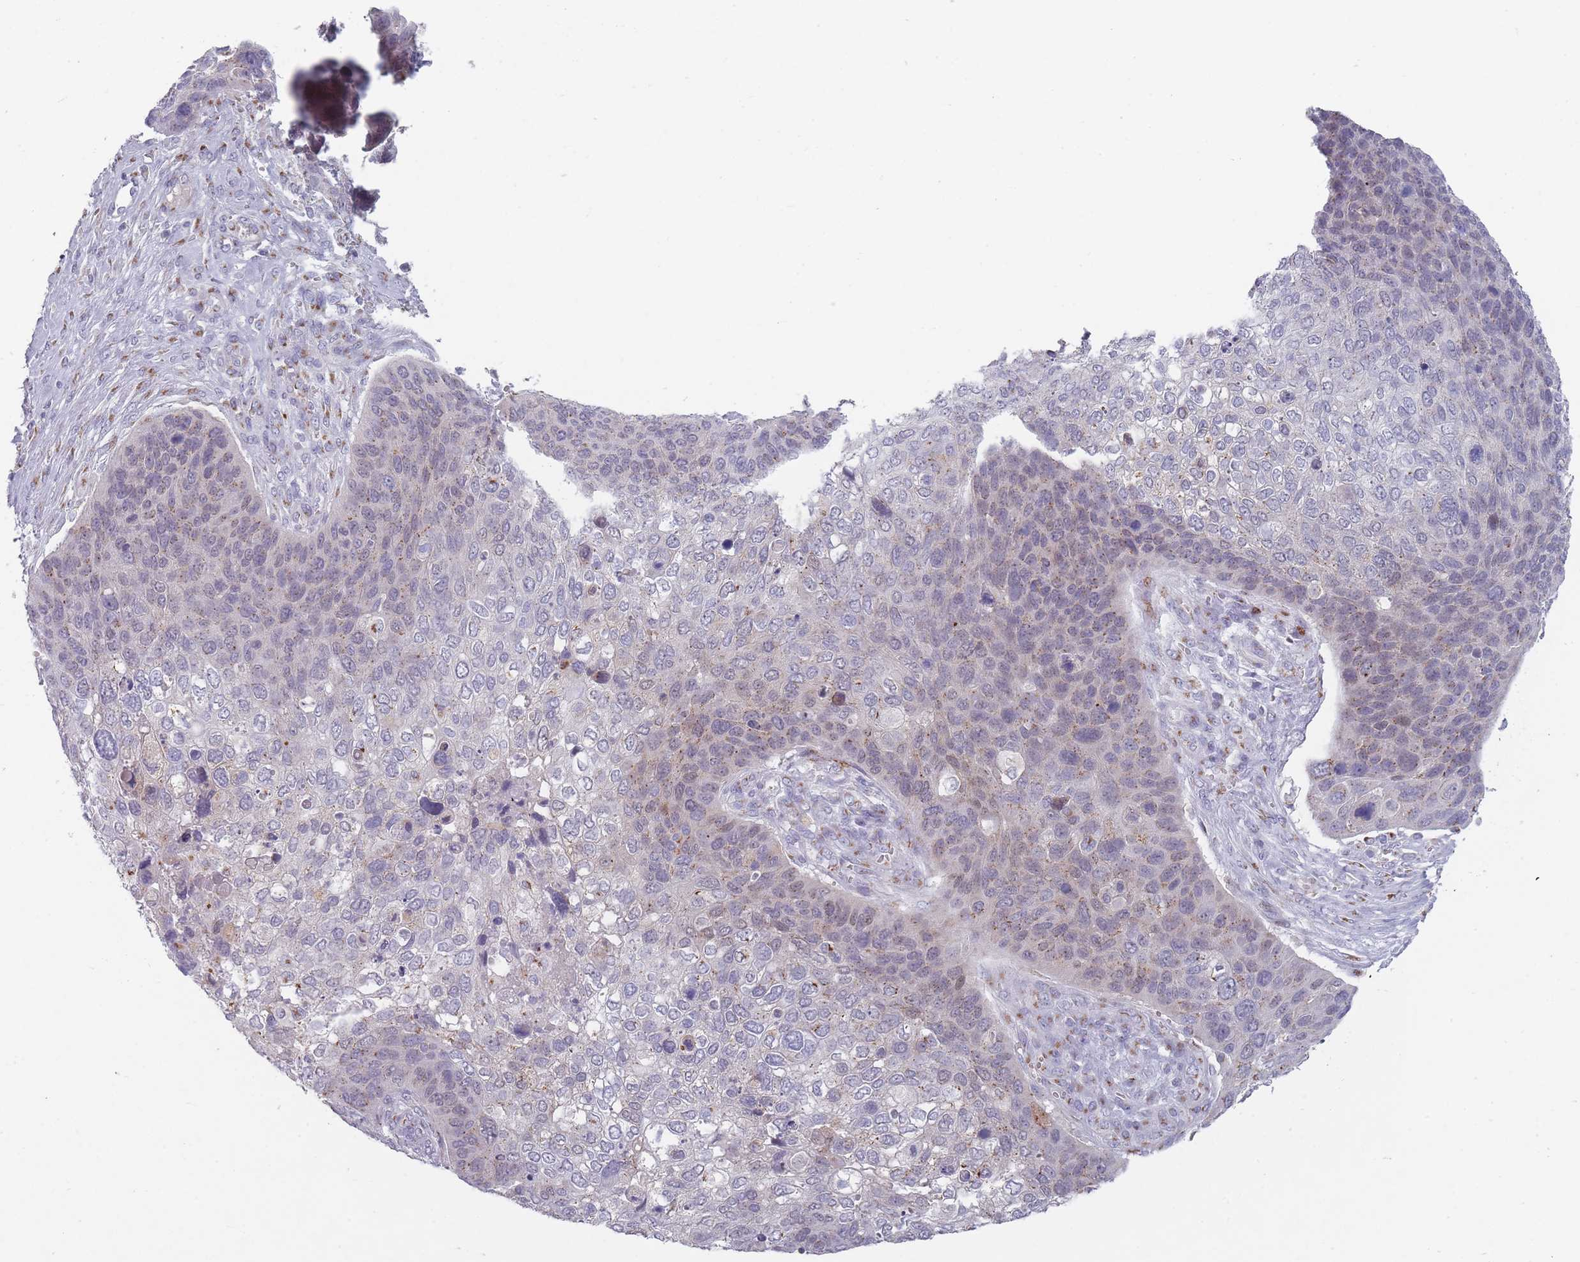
{"staining": {"intensity": "weak", "quantity": "<25%", "location": "cytoplasmic/membranous"}, "tissue": "skin cancer", "cell_type": "Tumor cells", "image_type": "cancer", "snomed": [{"axis": "morphology", "description": "Basal cell carcinoma"}, {"axis": "topography", "description": "Skin"}], "caption": "Skin cancer (basal cell carcinoma) was stained to show a protein in brown. There is no significant staining in tumor cells. (IHC, brightfield microscopy, high magnification).", "gene": "MAN1B1", "patient": {"sex": "female", "age": 74}}